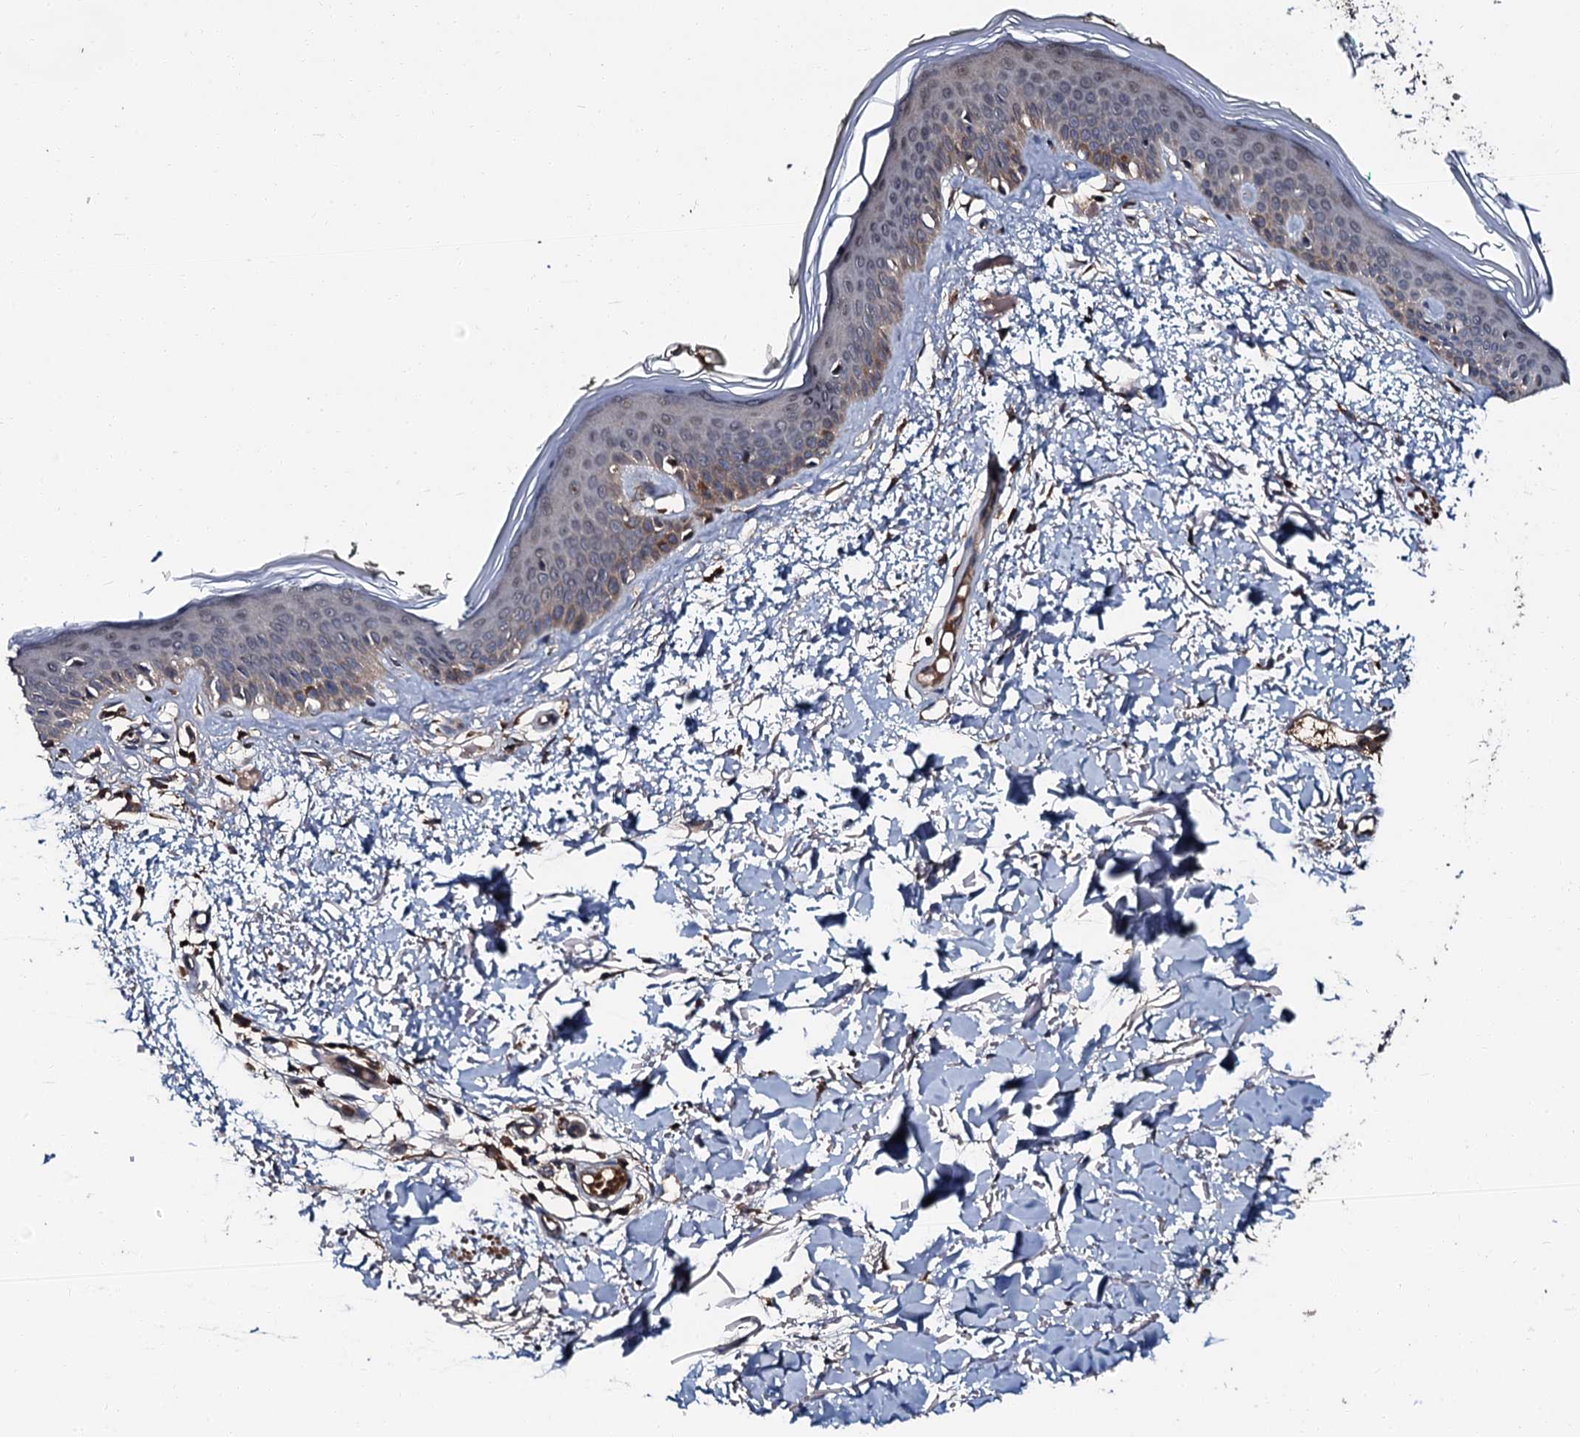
{"staining": {"intensity": "moderate", "quantity": ">75%", "location": "cytoplasmic/membranous"}, "tissue": "skin", "cell_type": "Fibroblasts", "image_type": "normal", "snomed": [{"axis": "morphology", "description": "Normal tissue, NOS"}, {"axis": "topography", "description": "Skin"}], "caption": "Immunohistochemical staining of unremarkable human skin exhibits moderate cytoplasmic/membranous protein expression in about >75% of fibroblasts.", "gene": "N4BP1", "patient": {"sex": "male", "age": 62}}